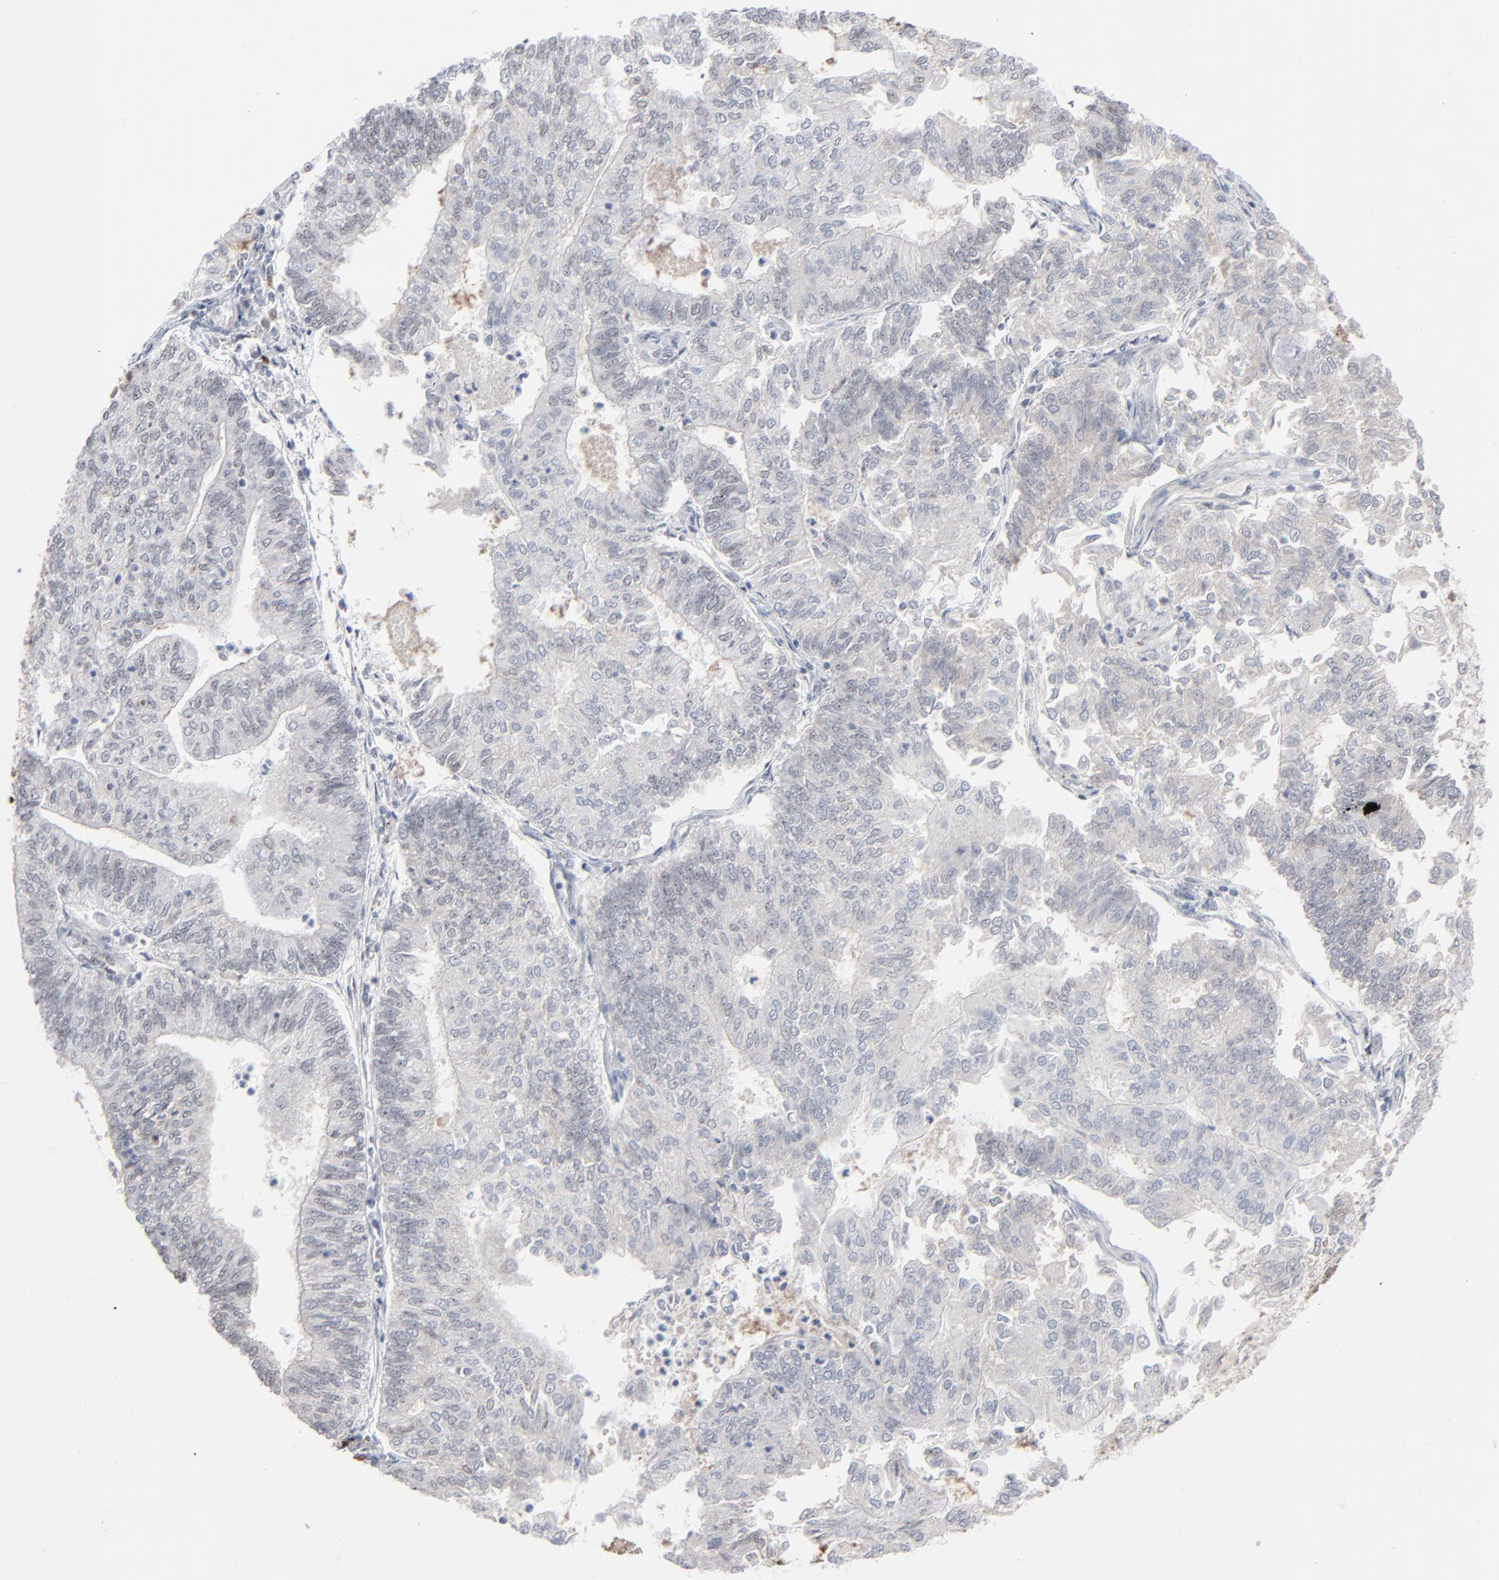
{"staining": {"intensity": "negative", "quantity": "none", "location": "none"}, "tissue": "endometrial cancer", "cell_type": "Tumor cells", "image_type": "cancer", "snomed": [{"axis": "morphology", "description": "Adenocarcinoma, NOS"}, {"axis": "topography", "description": "Endometrium"}], "caption": "The micrograph exhibits no staining of tumor cells in endometrial cancer.", "gene": "MPHOSPH6", "patient": {"sex": "female", "age": 59}}